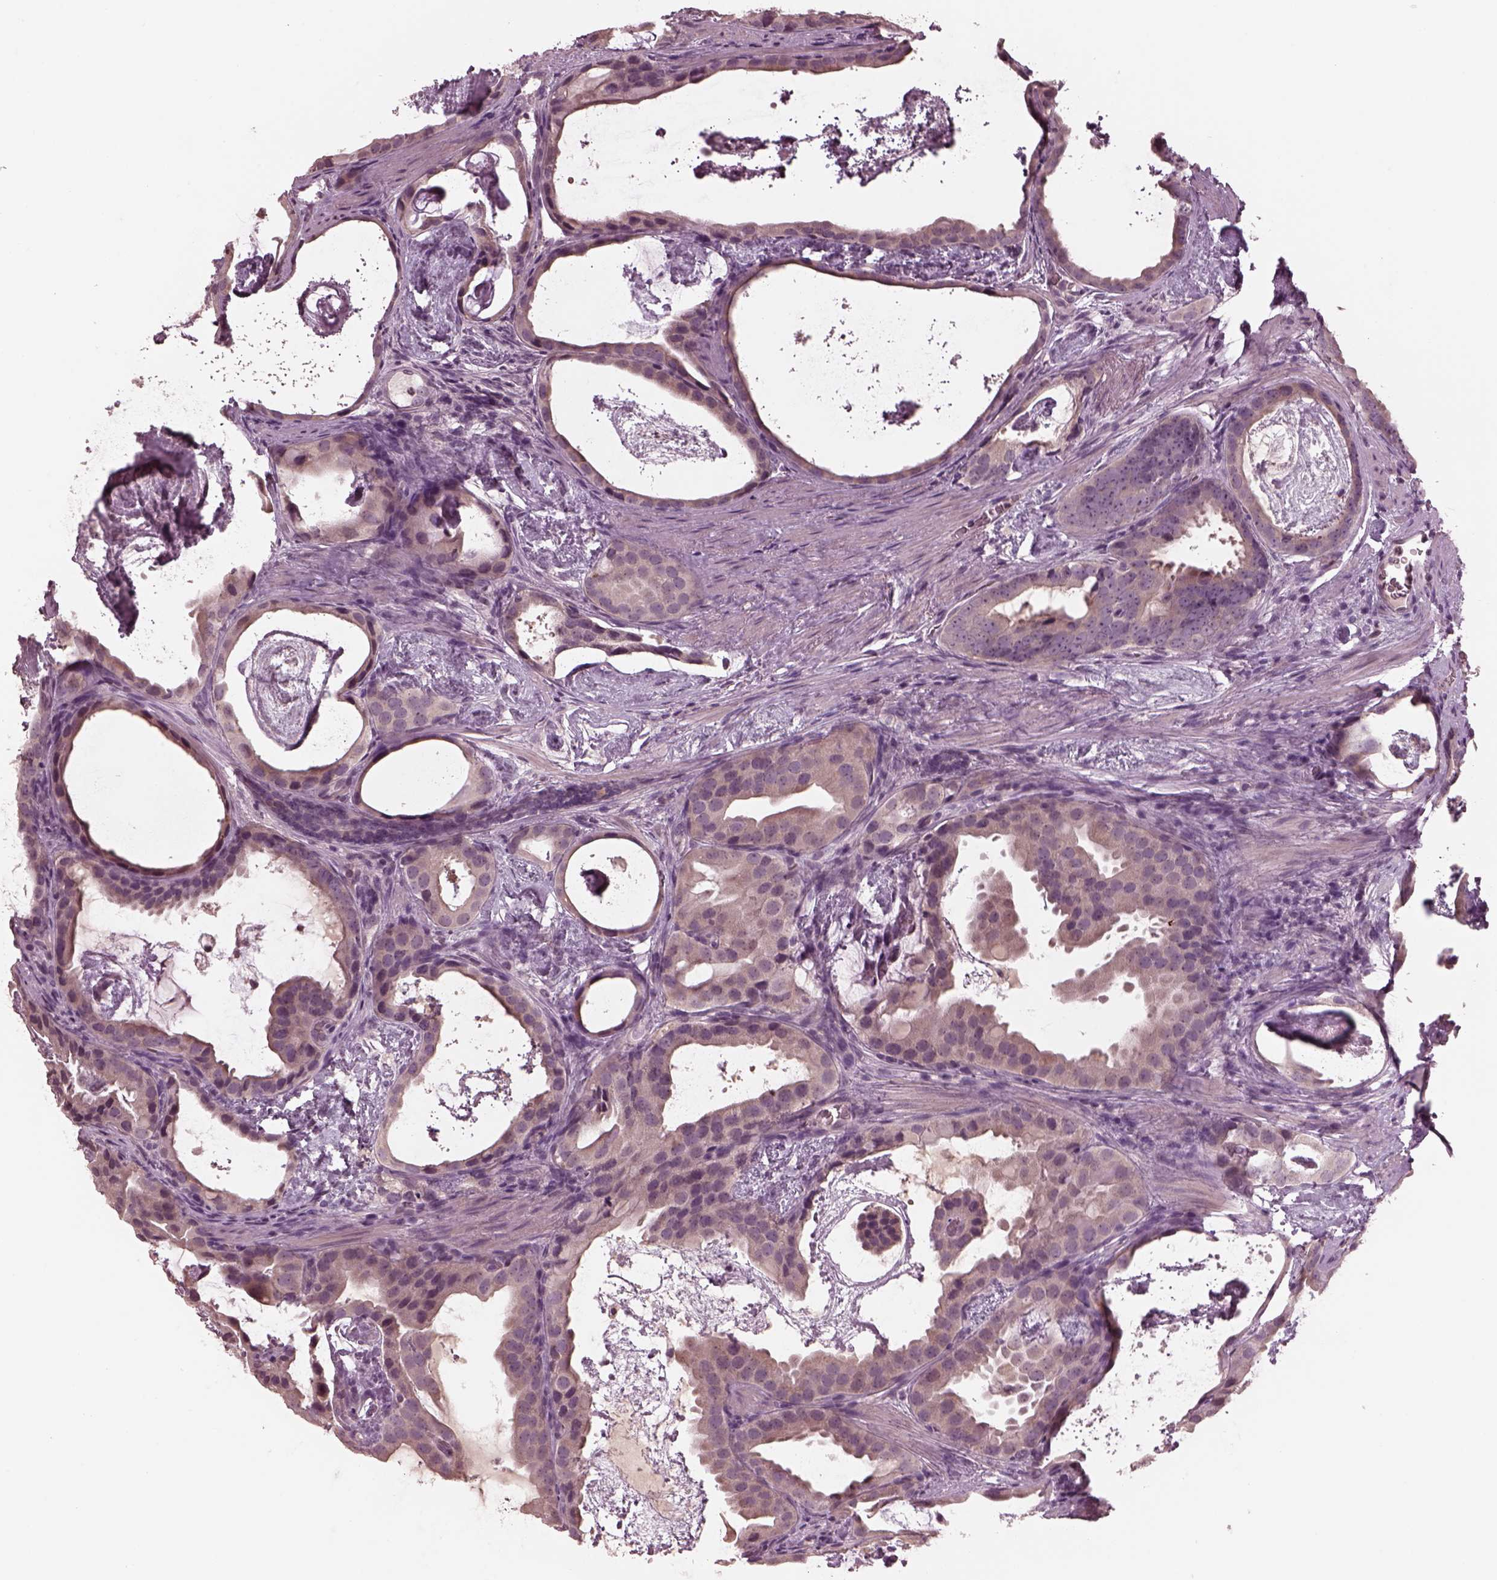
{"staining": {"intensity": "weak", "quantity": "25%-75%", "location": "cytoplasmic/membranous"}, "tissue": "prostate cancer", "cell_type": "Tumor cells", "image_type": "cancer", "snomed": [{"axis": "morphology", "description": "Adenocarcinoma, Low grade"}, {"axis": "topography", "description": "Prostate and seminal vesicle, NOS"}], "caption": "Immunohistochemistry (IHC) (DAB (3,3'-diaminobenzidine)) staining of prostate adenocarcinoma (low-grade) demonstrates weak cytoplasmic/membranous protein staining in approximately 25%-75% of tumor cells.", "gene": "RGS7", "patient": {"sex": "male", "age": 71}}